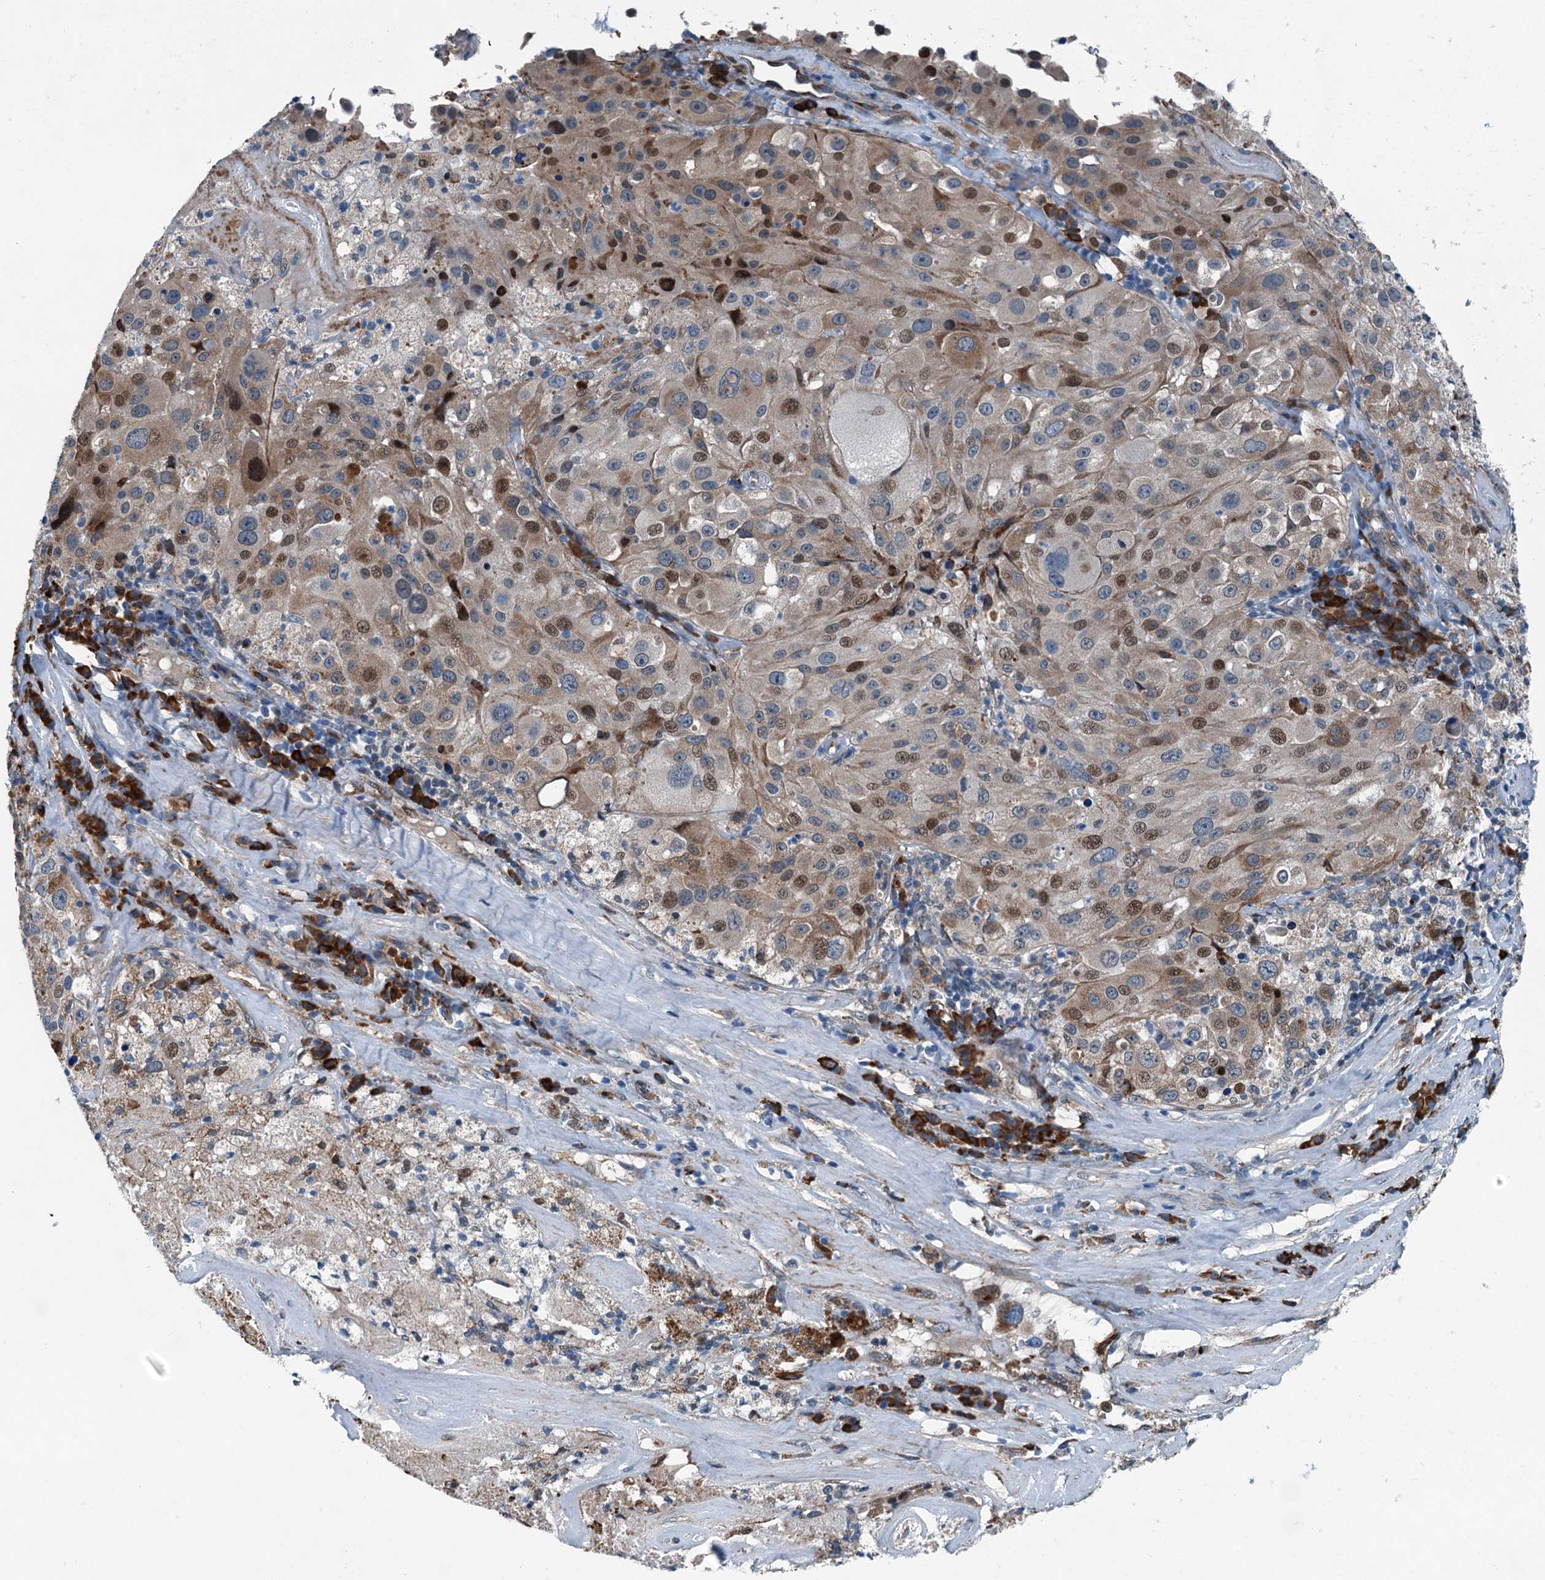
{"staining": {"intensity": "moderate", "quantity": "25%-75%", "location": "cytoplasmic/membranous,nuclear"}, "tissue": "melanoma", "cell_type": "Tumor cells", "image_type": "cancer", "snomed": [{"axis": "morphology", "description": "Malignant melanoma, Metastatic site"}, {"axis": "topography", "description": "Lymph node"}], "caption": "IHC photomicrograph of neoplastic tissue: human malignant melanoma (metastatic site) stained using immunohistochemistry reveals medium levels of moderate protein expression localized specifically in the cytoplasmic/membranous and nuclear of tumor cells, appearing as a cytoplasmic/membranous and nuclear brown color.", "gene": "TAMALIN", "patient": {"sex": "male", "age": 62}}